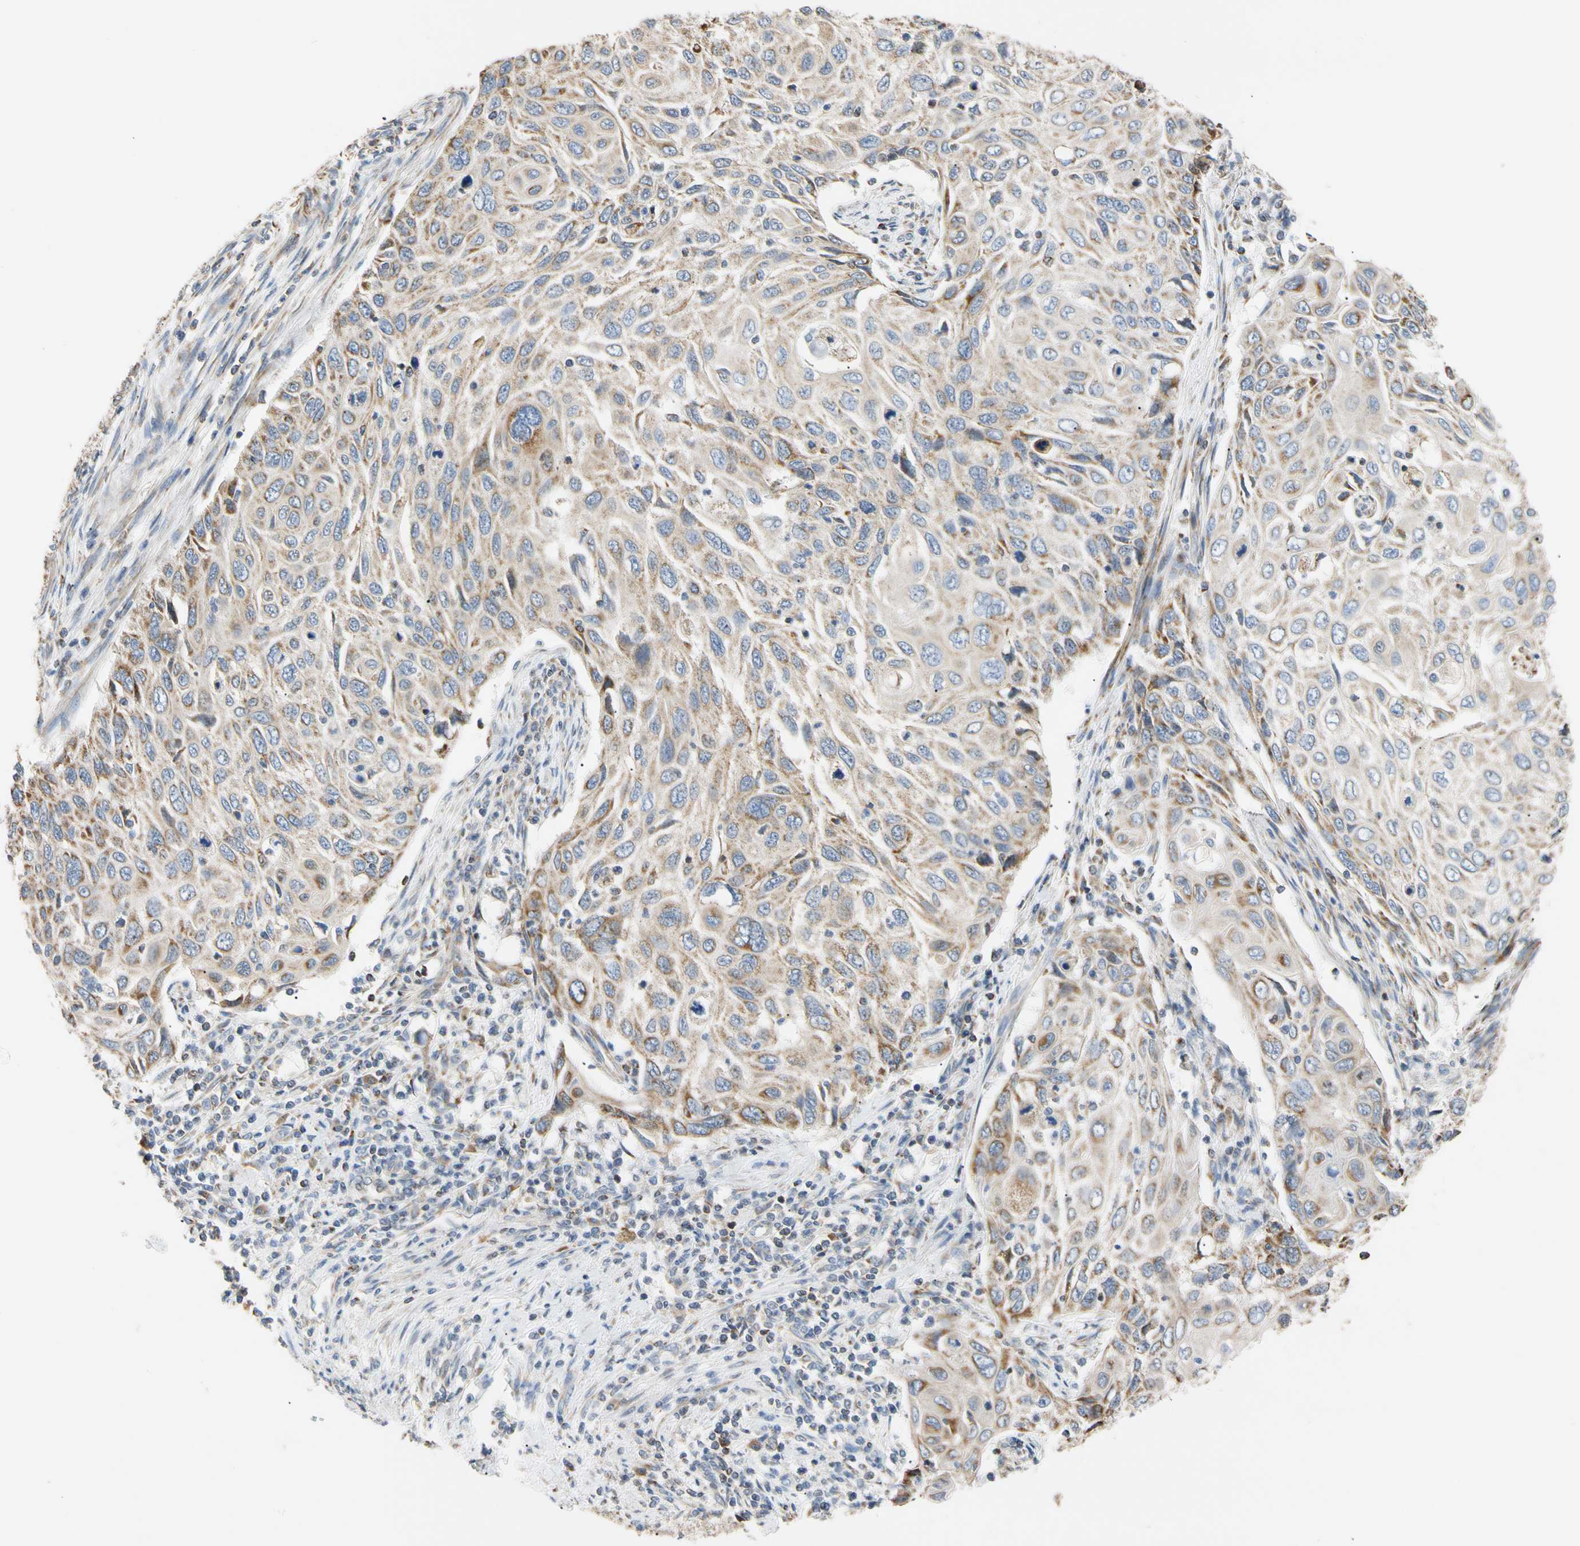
{"staining": {"intensity": "moderate", "quantity": "<25%", "location": "cytoplasmic/membranous"}, "tissue": "cervical cancer", "cell_type": "Tumor cells", "image_type": "cancer", "snomed": [{"axis": "morphology", "description": "Squamous cell carcinoma, NOS"}, {"axis": "topography", "description": "Cervix"}], "caption": "A low amount of moderate cytoplasmic/membranous positivity is appreciated in approximately <25% of tumor cells in cervical cancer tissue.", "gene": "PLGRKT", "patient": {"sex": "female", "age": 70}}